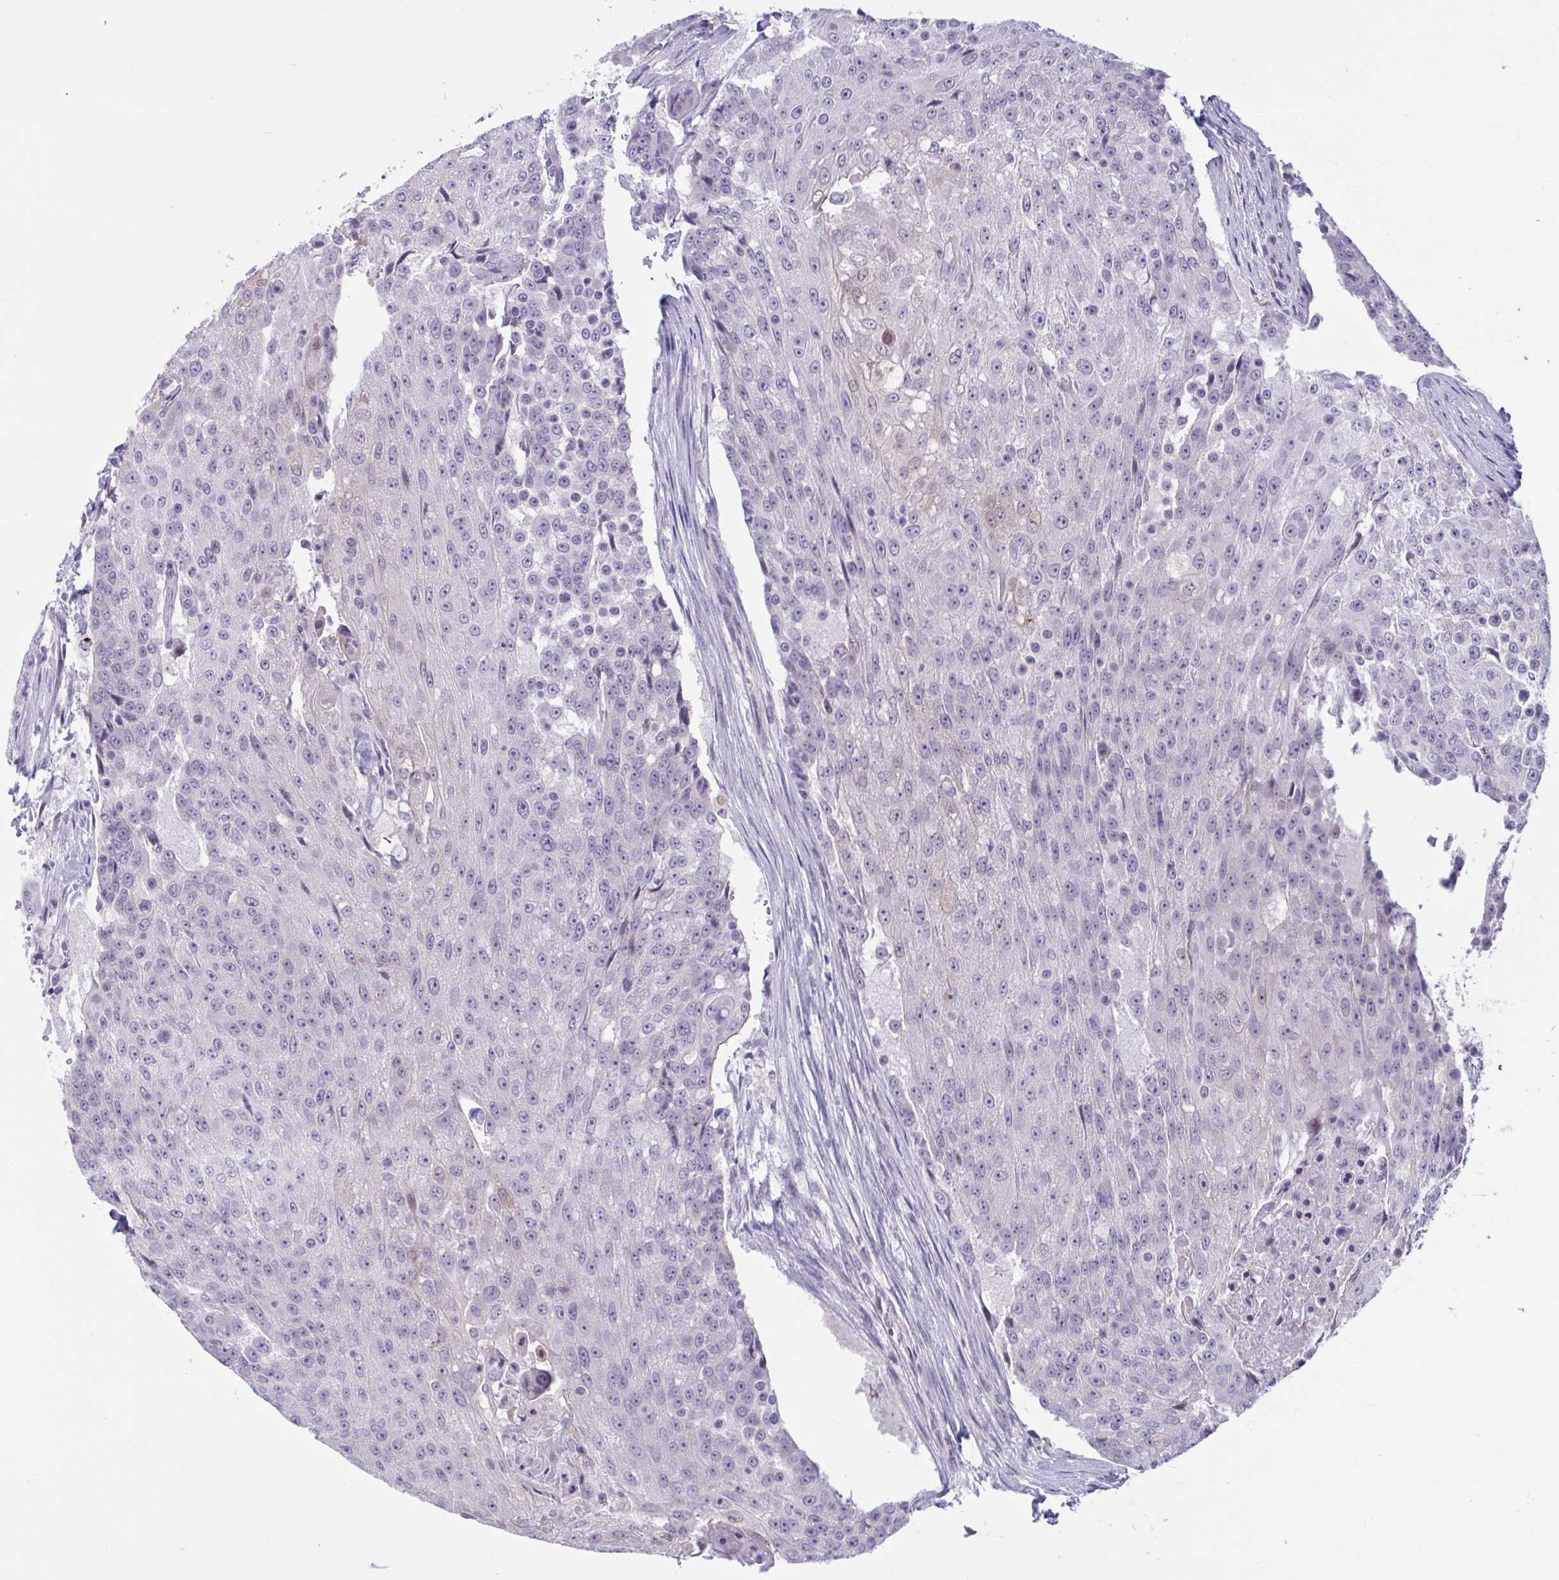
{"staining": {"intensity": "negative", "quantity": "none", "location": "none"}, "tissue": "urothelial cancer", "cell_type": "Tumor cells", "image_type": "cancer", "snomed": [{"axis": "morphology", "description": "Urothelial carcinoma, High grade"}, {"axis": "topography", "description": "Urinary bladder"}], "caption": "There is no significant expression in tumor cells of urothelial cancer.", "gene": "CNGB3", "patient": {"sex": "female", "age": 63}}